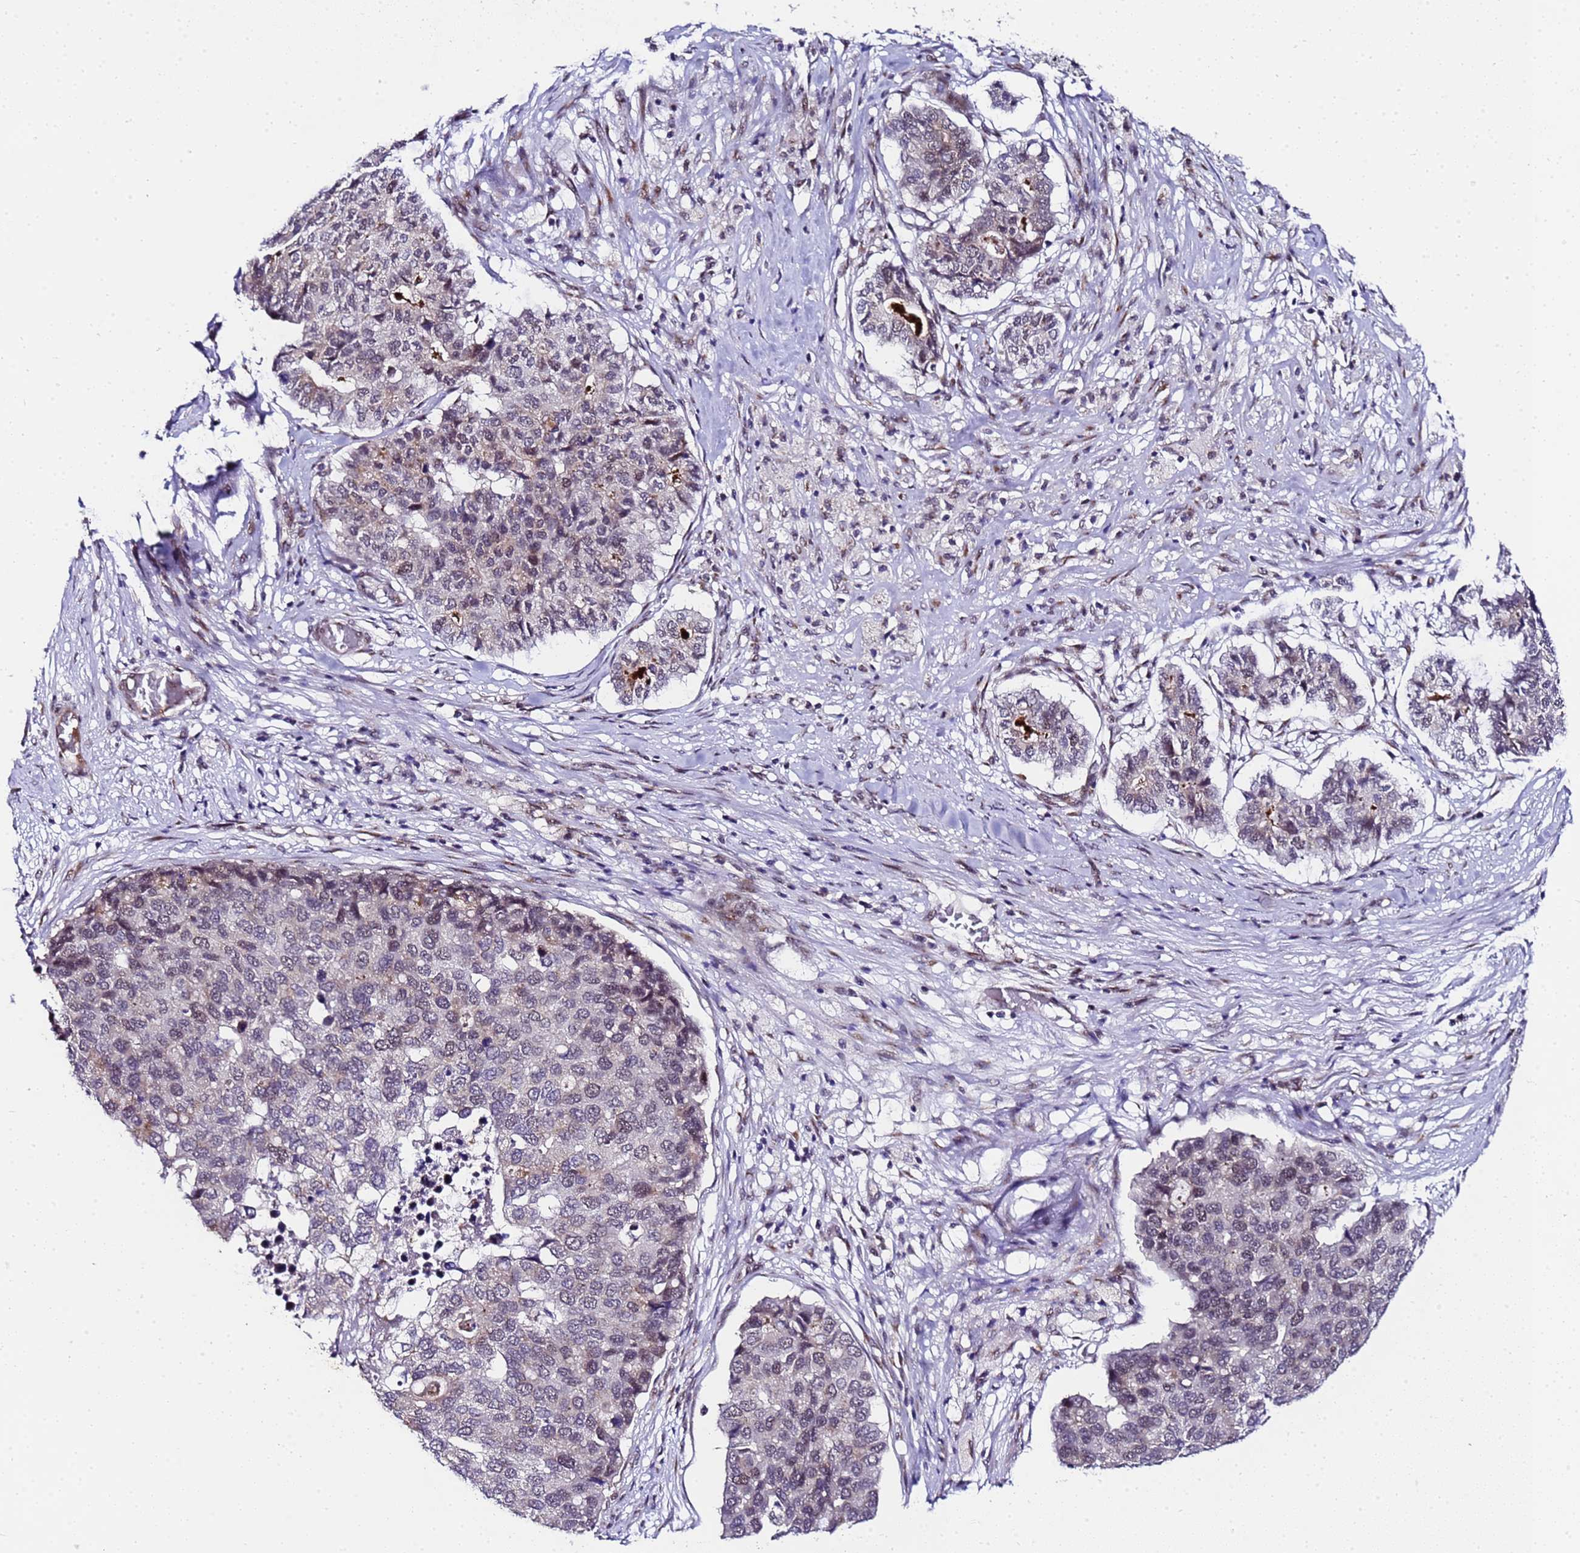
{"staining": {"intensity": "weak", "quantity": "25%-75%", "location": "cytoplasmic/membranous,nuclear"}, "tissue": "pancreatic cancer", "cell_type": "Tumor cells", "image_type": "cancer", "snomed": [{"axis": "morphology", "description": "Adenocarcinoma, NOS"}, {"axis": "topography", "description": "Pancreas"}], "caption": "Immunohistochemical staining of pancreatic cancer demonstrates low levels of weak cytoplasmic/membranous and nuclear protein expression in approximately 25%-75% of tumor cells.", "gene": "C19orf47", "patient": {"sex": "male", "age": 50}}